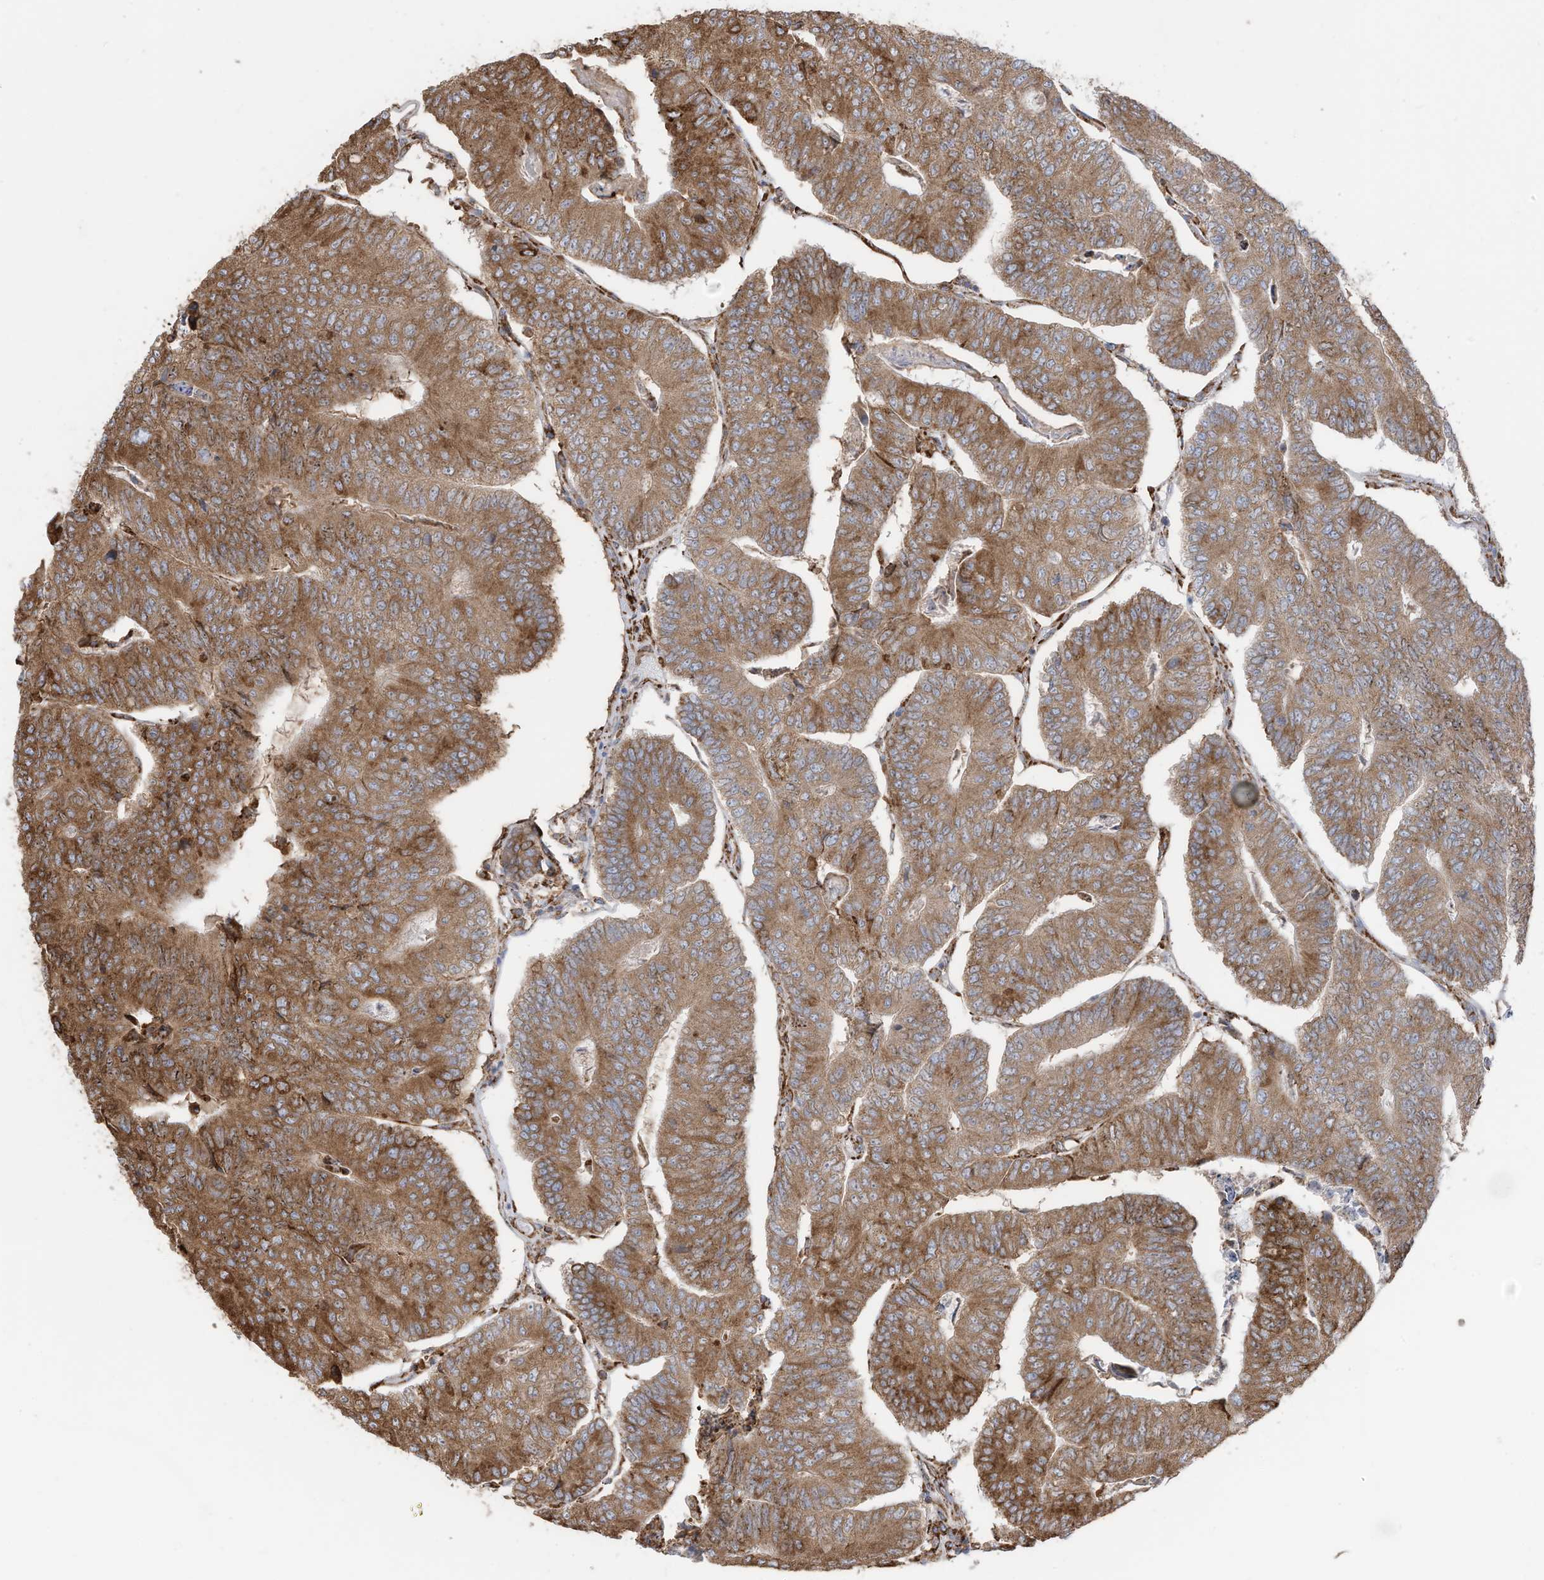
{"staining": {"intensity": "moderate", "quantity": ">75%", "location": "cytoplasmic/membranous"}, "tissue": "colorectal cancer", "cell_type": "Tumor cells", "image_type": "cancer", "snomed": [{"axis": "morphology", "description": "Adenocarcinoma, NOS"}, {"axis": "topography", "description": "Colon"}], "caption": "About >75% of tumor cells in human colorectal cancer (adenocarcinoma) show moderate cytoplasmic/membranous protein positivity as visualized by brown immunohistochemical staining.", "gene": "ZNF354C", "patient": {"sex": "female", "age": 67}}